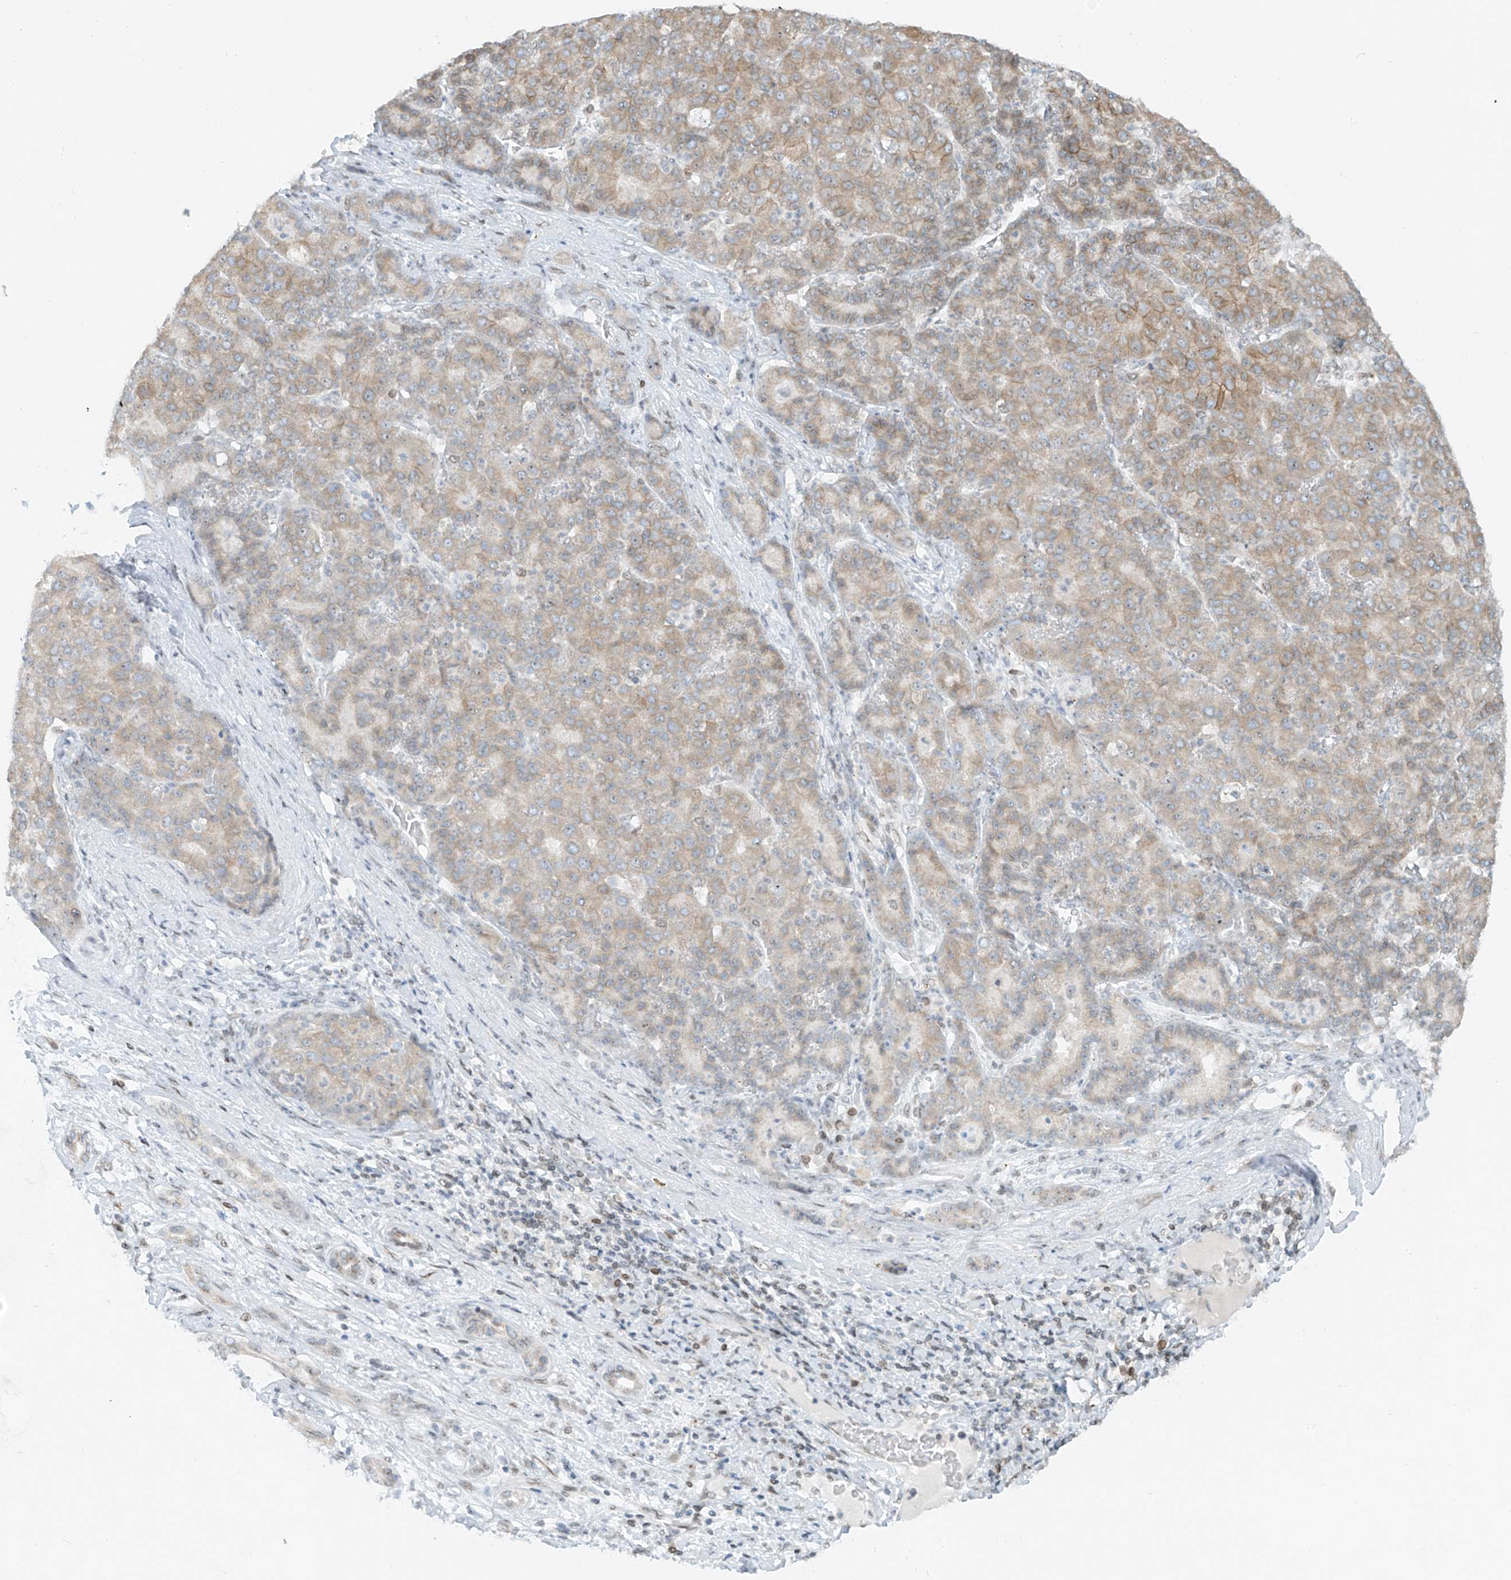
{"staining": {"intensity": "moderate", "quantity": "25%-75%", "location": "cytoplasmic/membranous"}, "tissue": "liver cancer", "cell_type": "Tumor cells", "image_type": "cancer", "snomed": [{"axis": "morphology", "description": "Carcinoma, Hepatocellular, NOS"}, {"axis": "topography", "description": "Liver"}], "caption": "Liver cancer stained for a protein (brown) demonstrates moderate cytoplasmic/membranous positive staining in approximately 25%-75% of tumor cells.", "gene": "SAMD15", "patient": {"sex": "male", "age": 65}}